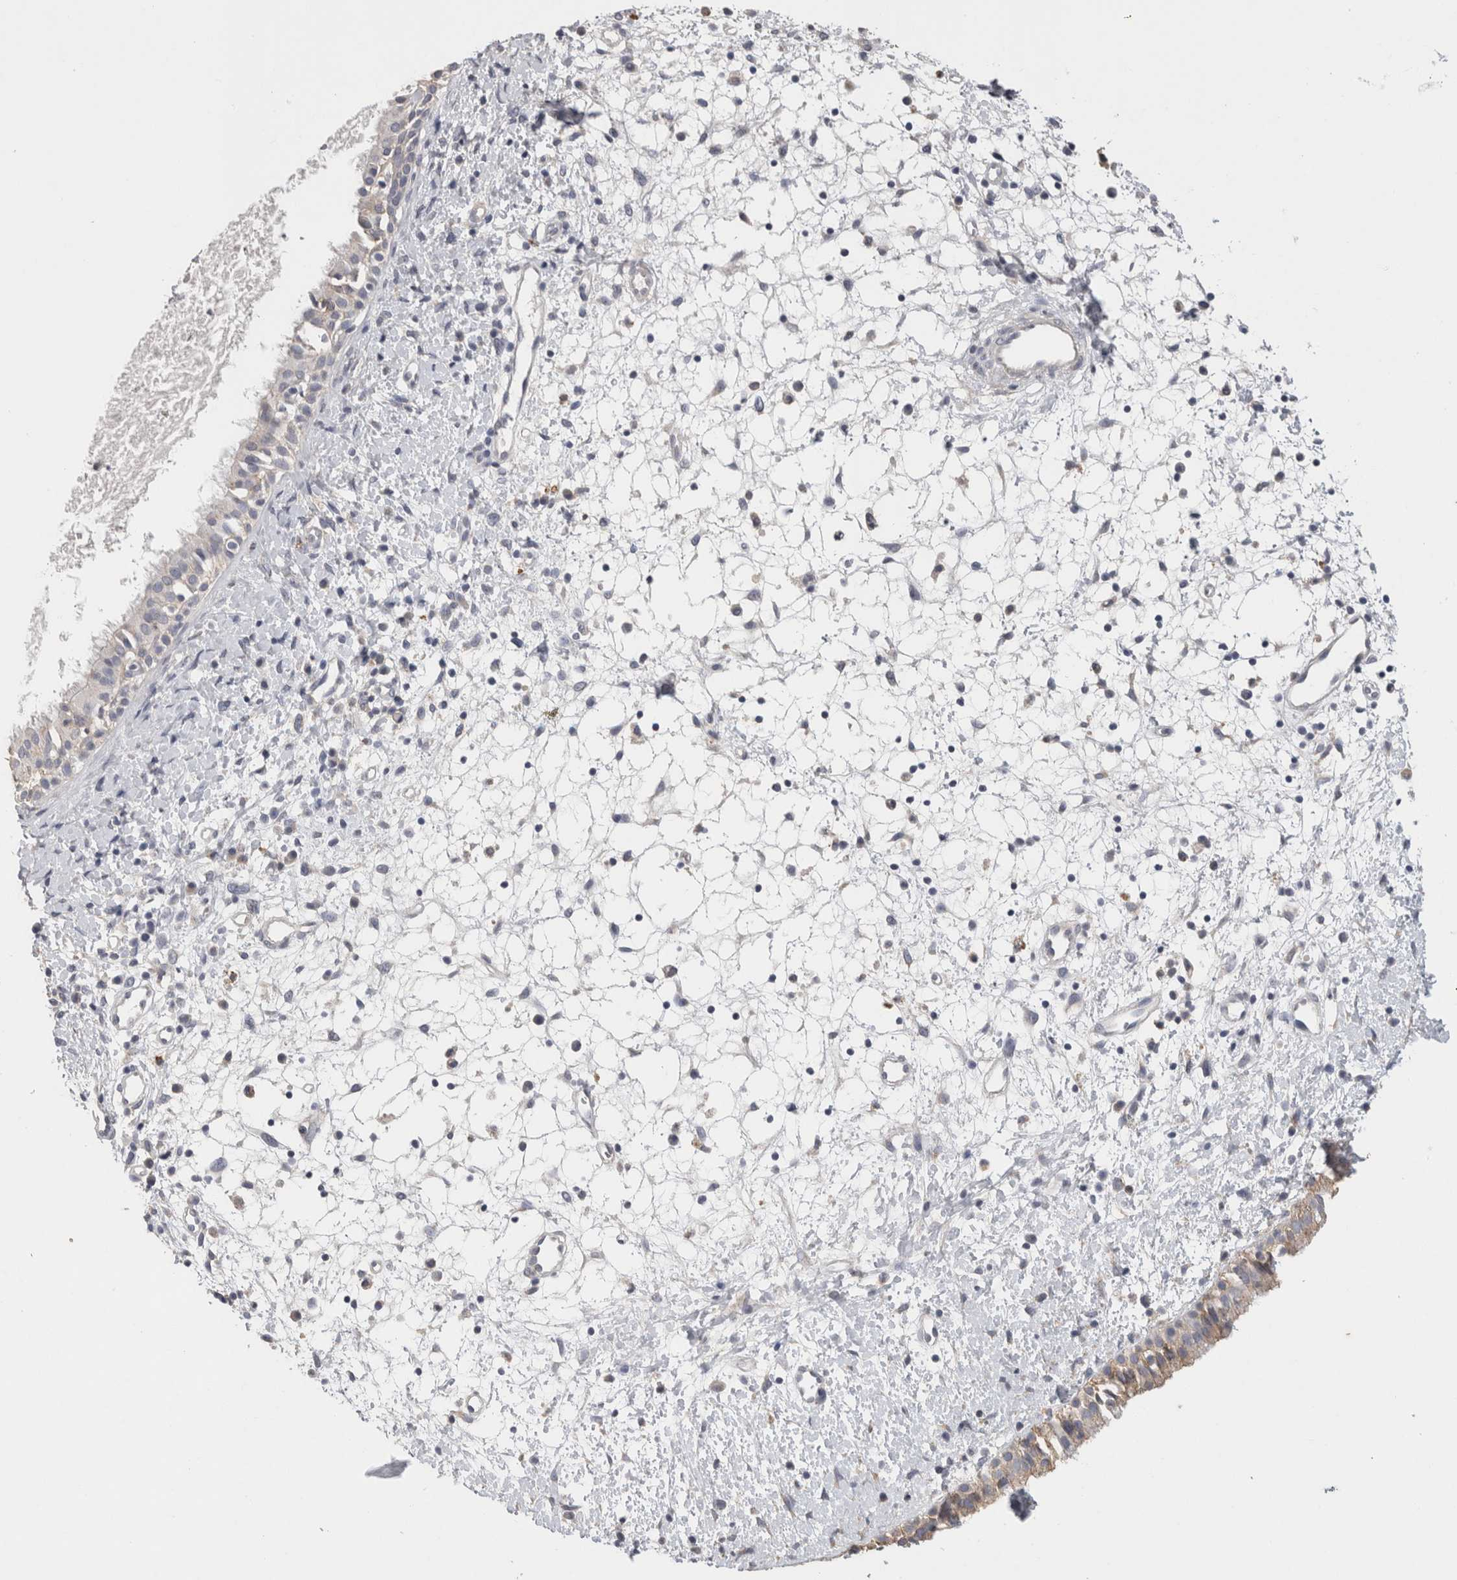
{"staining": {"intensity": "weak", "quantity": "25%-75%", "location": "cytoplasmic/membranous"}, "tissue": "nasopharynx", "cell_type": "Respiratory epithelial cells", "image_type": "normal", "snomed": [{"axis": "morphology", "description": "Normal tissue, NOS"}, {"axis": "topography", "description": "Nasopharynx"}], "caption": "Nasopharynx stained with immunohistochemistry shows weak cytoplasmic/membranous positivity in about 25%-75% of respiratory epithelial cells.", "gene": "CNTFR", "patient": {"sex": "male", "age": 22}}